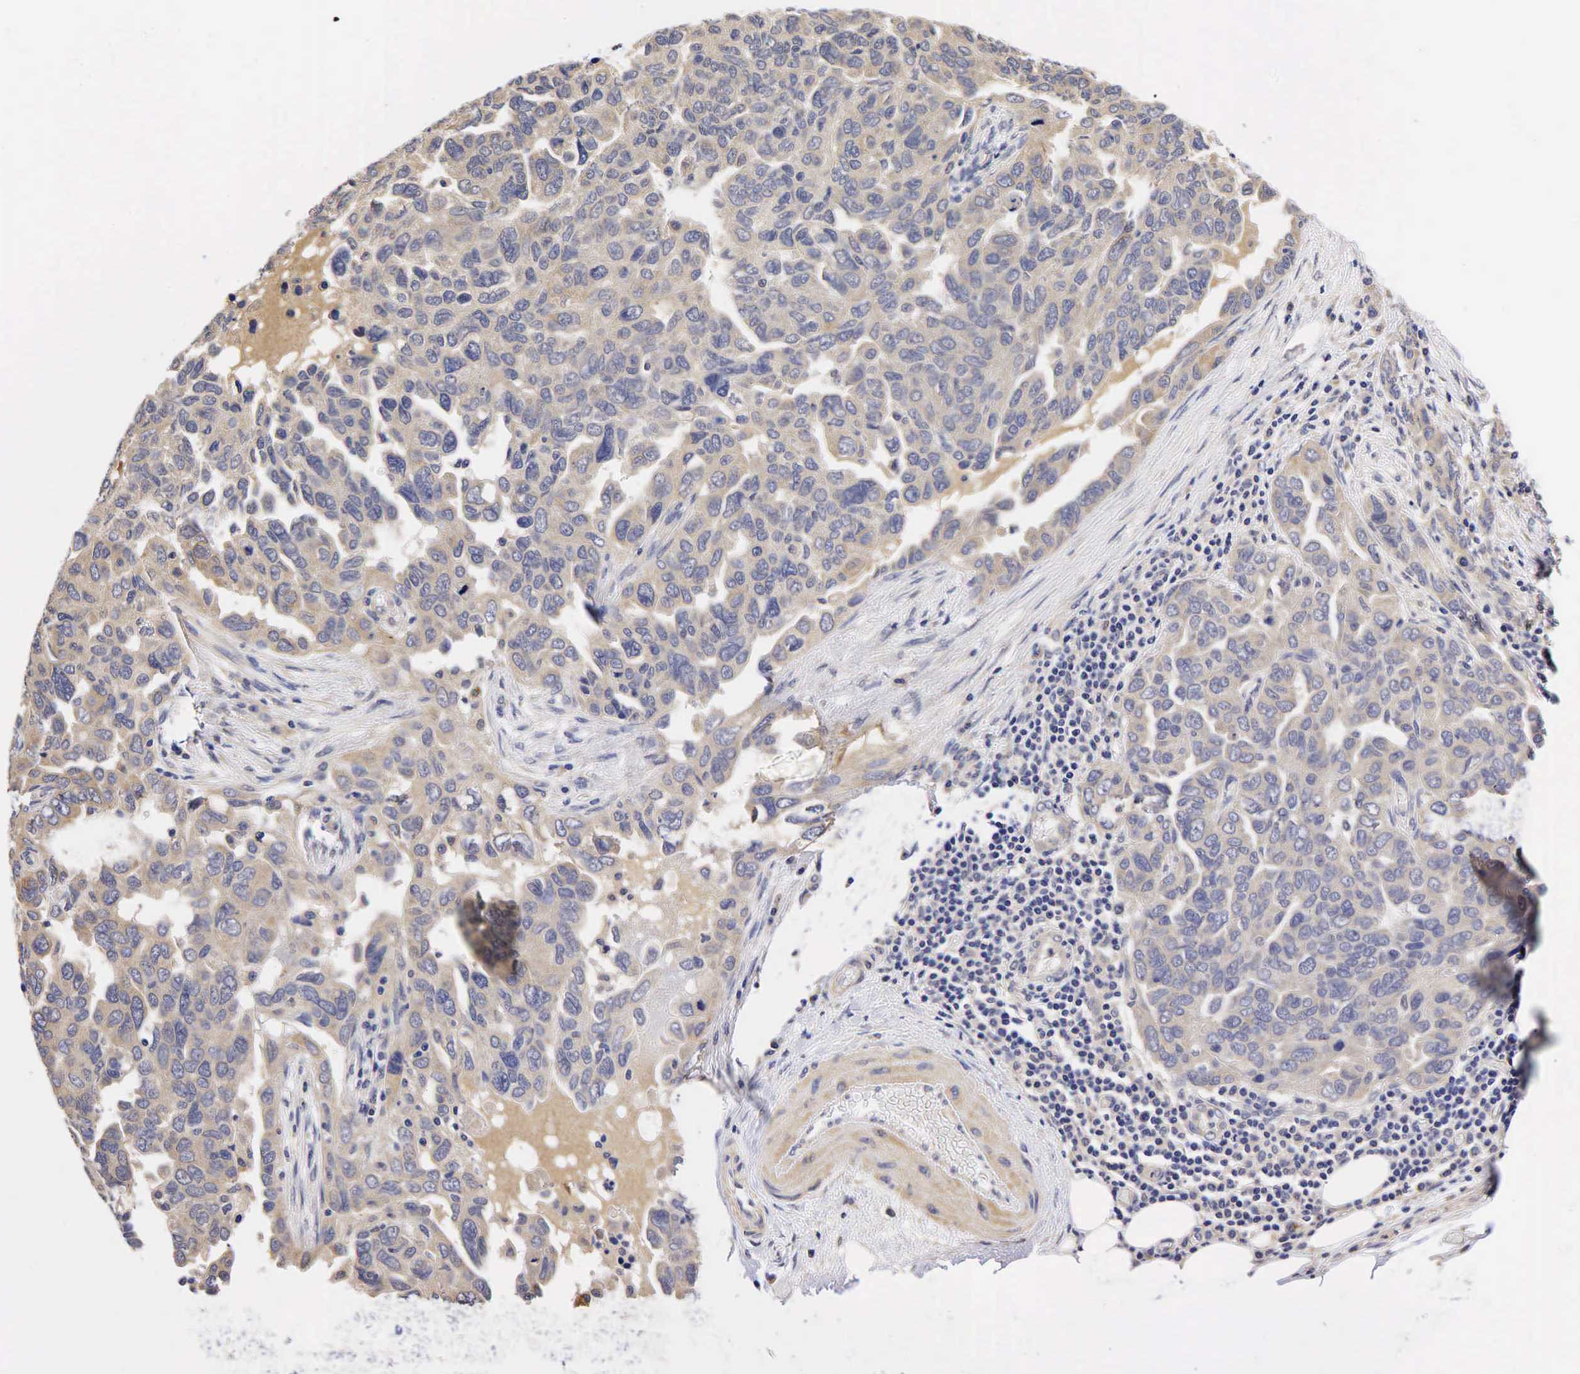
{"staining": {"intensity": "weak", "quantity": "<25%", "location": "cytoplasmic/membranous"}, "tissue": "ovarian cancer", "cell_type": "Tumor cells", "image_type": "cancer", "snomed": [{"axis": "morphology", "description": "Cystadenocarcinoma, serous, NOS"}, {"axis": "topography", "description": "Ovary"}], "caption": "Serous cystadenocarcinoma (ovarian) was stained to show a protein in brown. There is no significant staining in tumor cells.", "gene": "CCND1", "patient": {"sex": "female", "age": 64}}